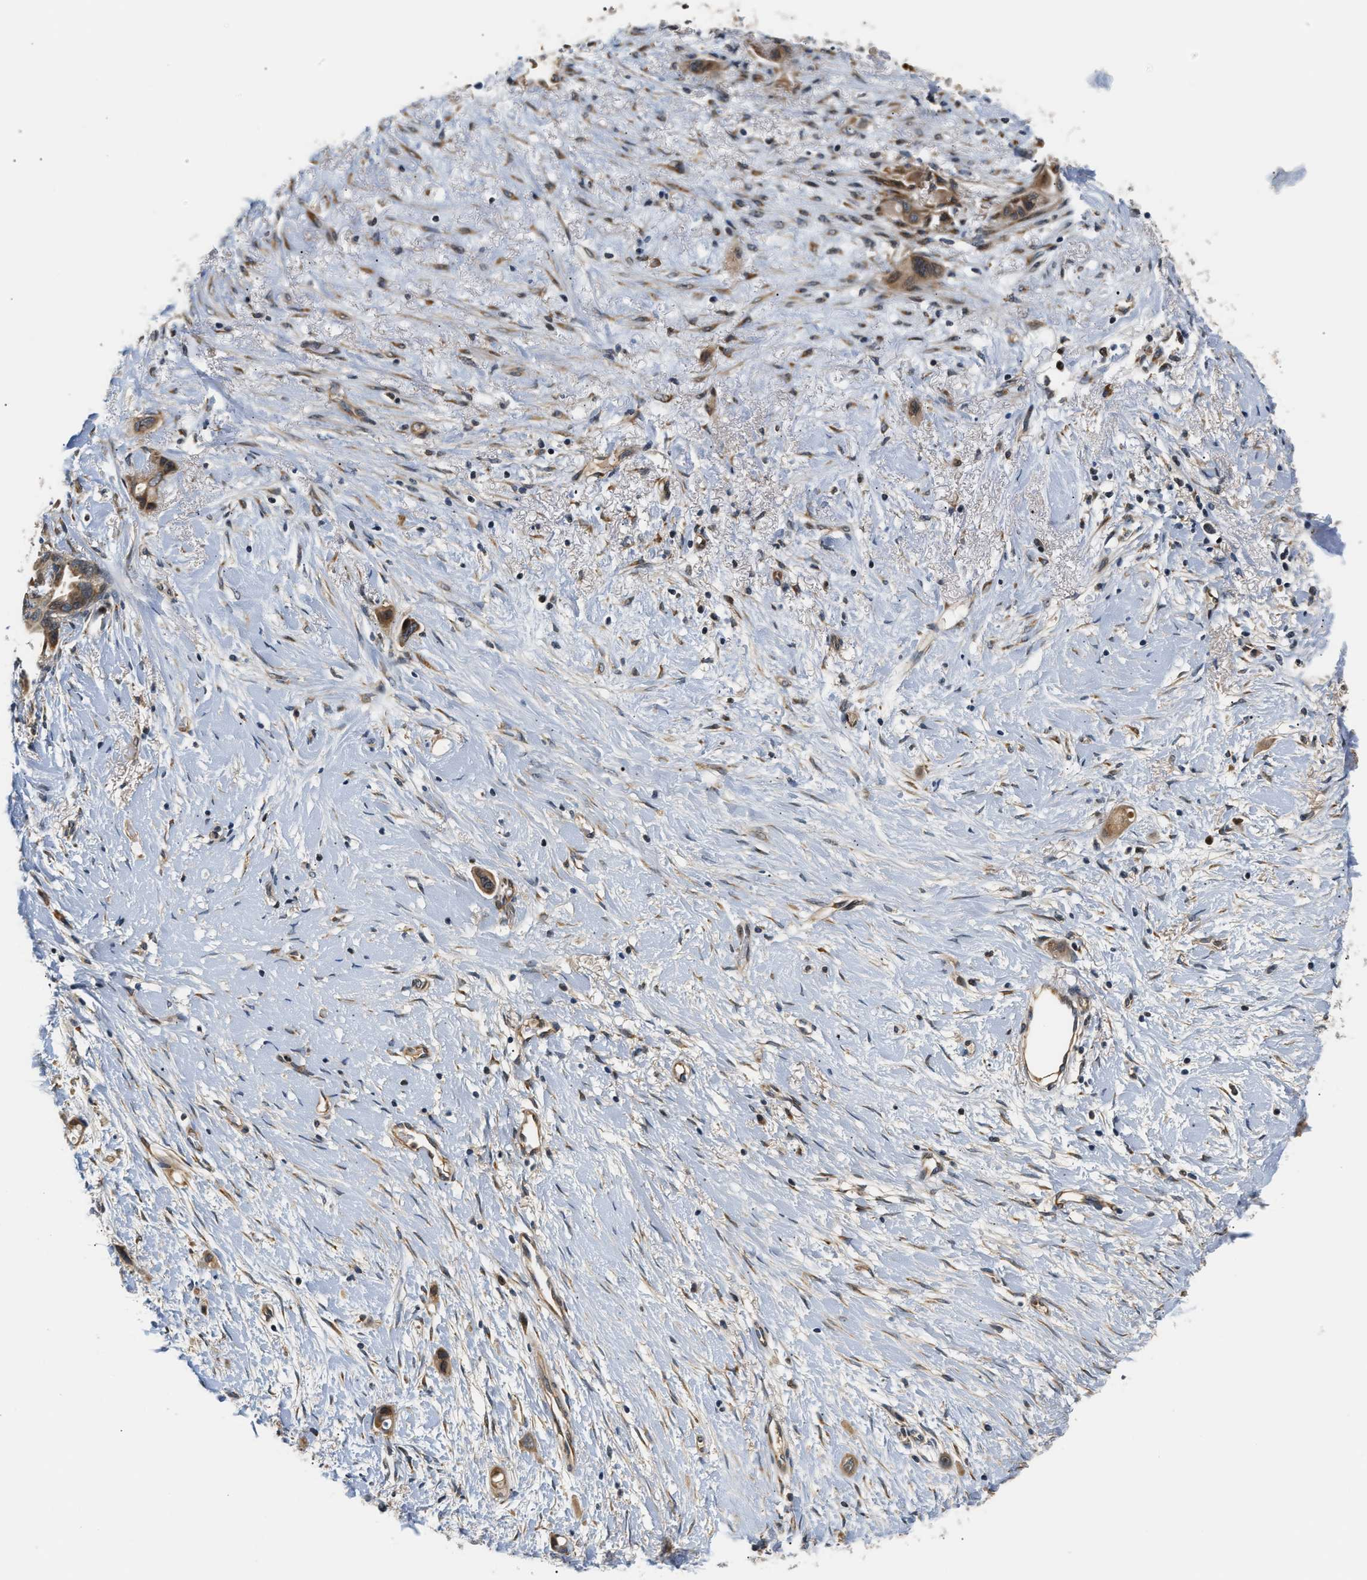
{"staining": {"intensity": "moderate", "quantity": ">75%", "location": "cytoplasmic/membranous"}, "tissue": "liver cancer", "cell_type": "Tumor cells", "image_type": "cancer", "snomed": [{"axis": "morphology", "description": "Cholangiocarcinoma"}, {"axis": "topography", "description": "Liver"}], "caption": "The image shows immunohistochemical staining of liver cholangiocarcinoma. There is moderate cytoplasmic/membranous positivity is appreciated in approximately >75% of tumor cells.", "gene": "TNIP2", "patient": {"sex": "female", "age": 65}}